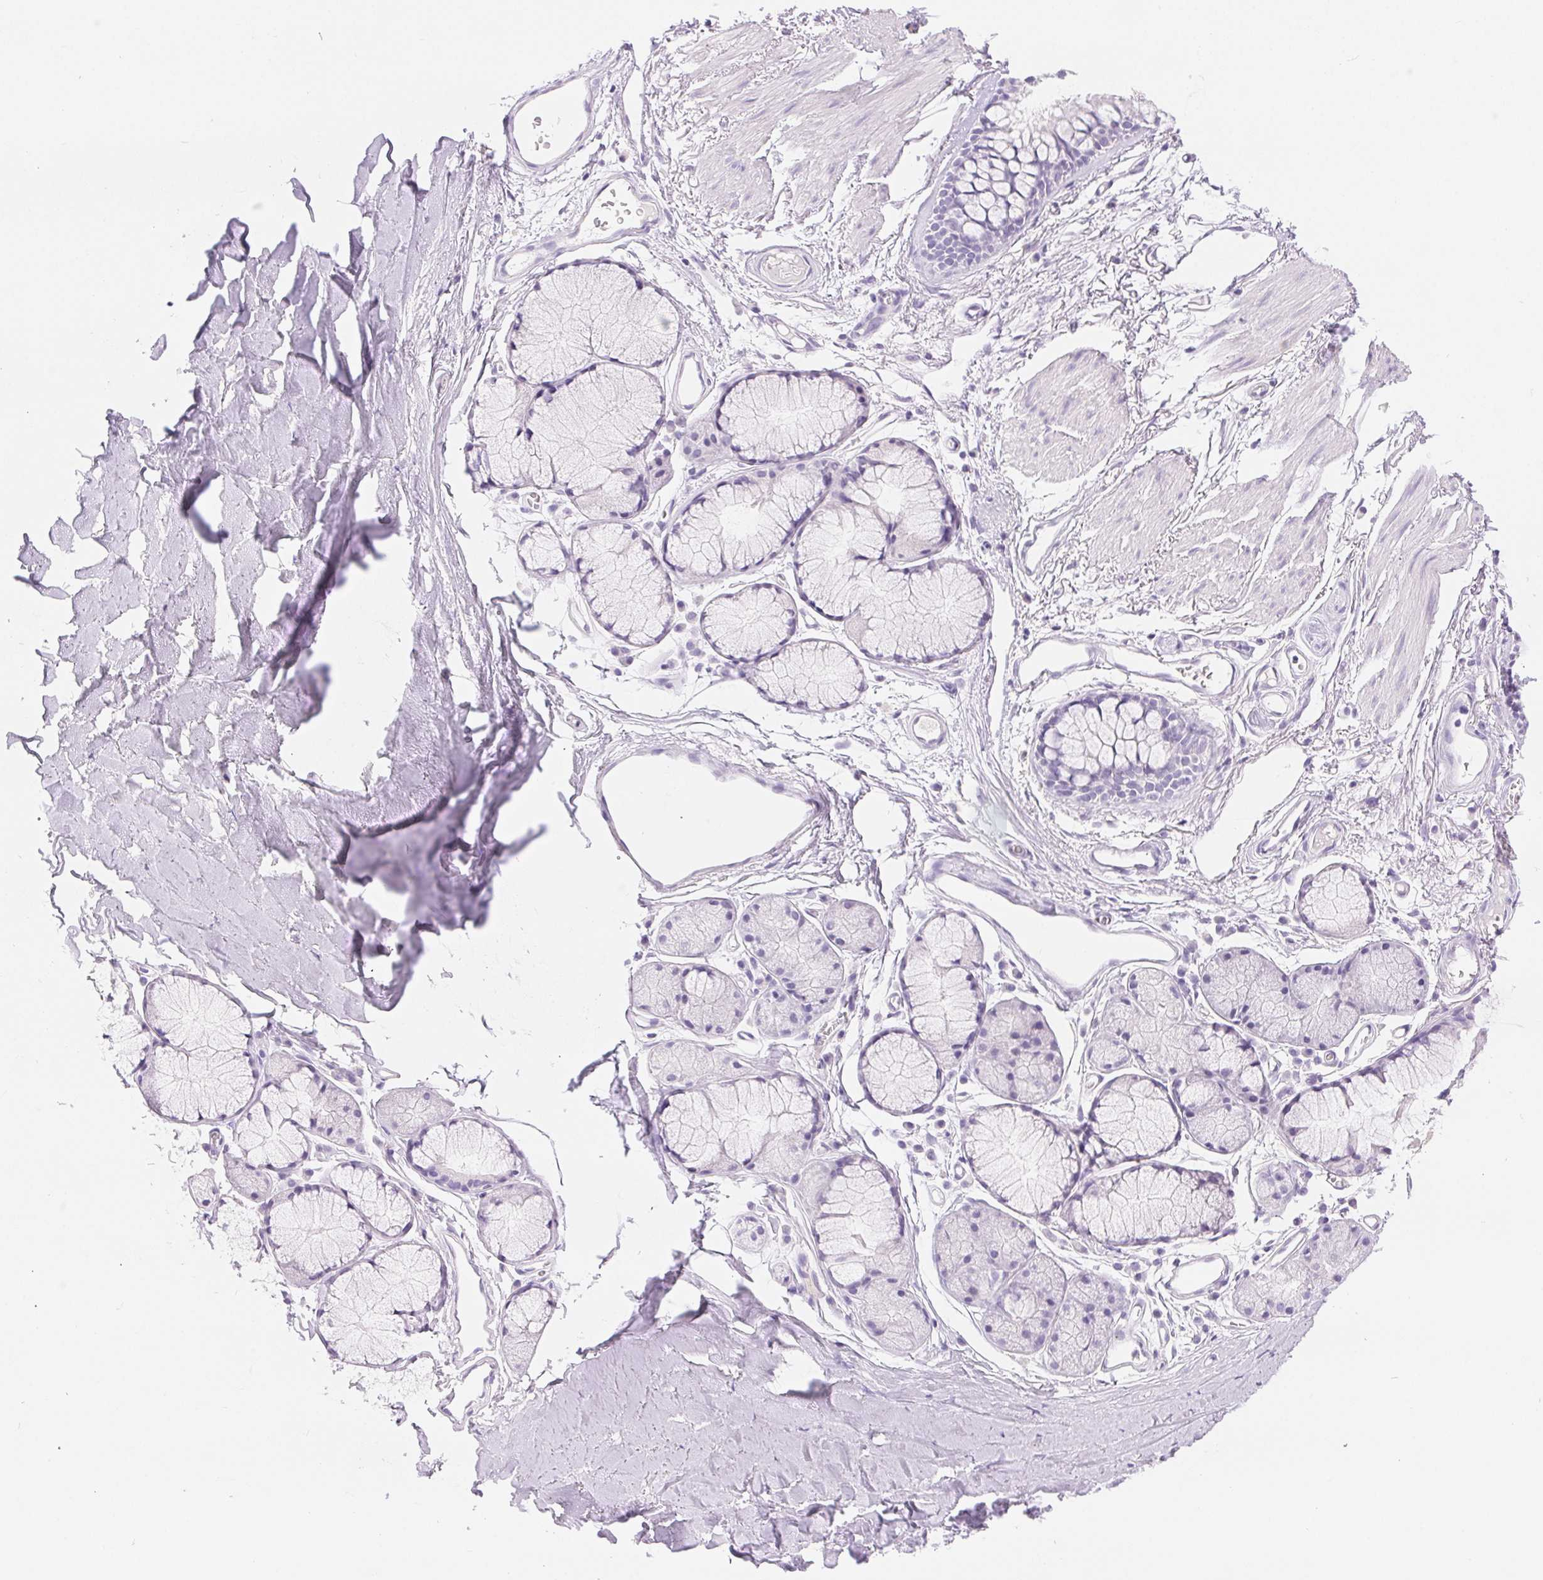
{"staining": {"intensity": "negative", "quantity": "none", "location": "none"}, "tissue": "adipose tissue", "cell_type": "Adipocytes", "image_type": "normal", "snomed": [{"axis": "morphology", "description": "Normal tissue, NOS"}, {"axis": "topography", "description": "Cartilage tissue"}, {"axis": "topography", "description": "Bronchus"}], "caption": "This photomicrograph is of benign adipose tissue stained with immunohistochemistry (IHC) to label a protein in brown with the nuclei are counter-stained blue. There is no expression in adipocytes. (DAB (3,3'-diaminobenzidine) immunohistochemistry (IHC), high magnification).", "gene": "CLDN16", "patient": {"sex": "female", "age": 79}}